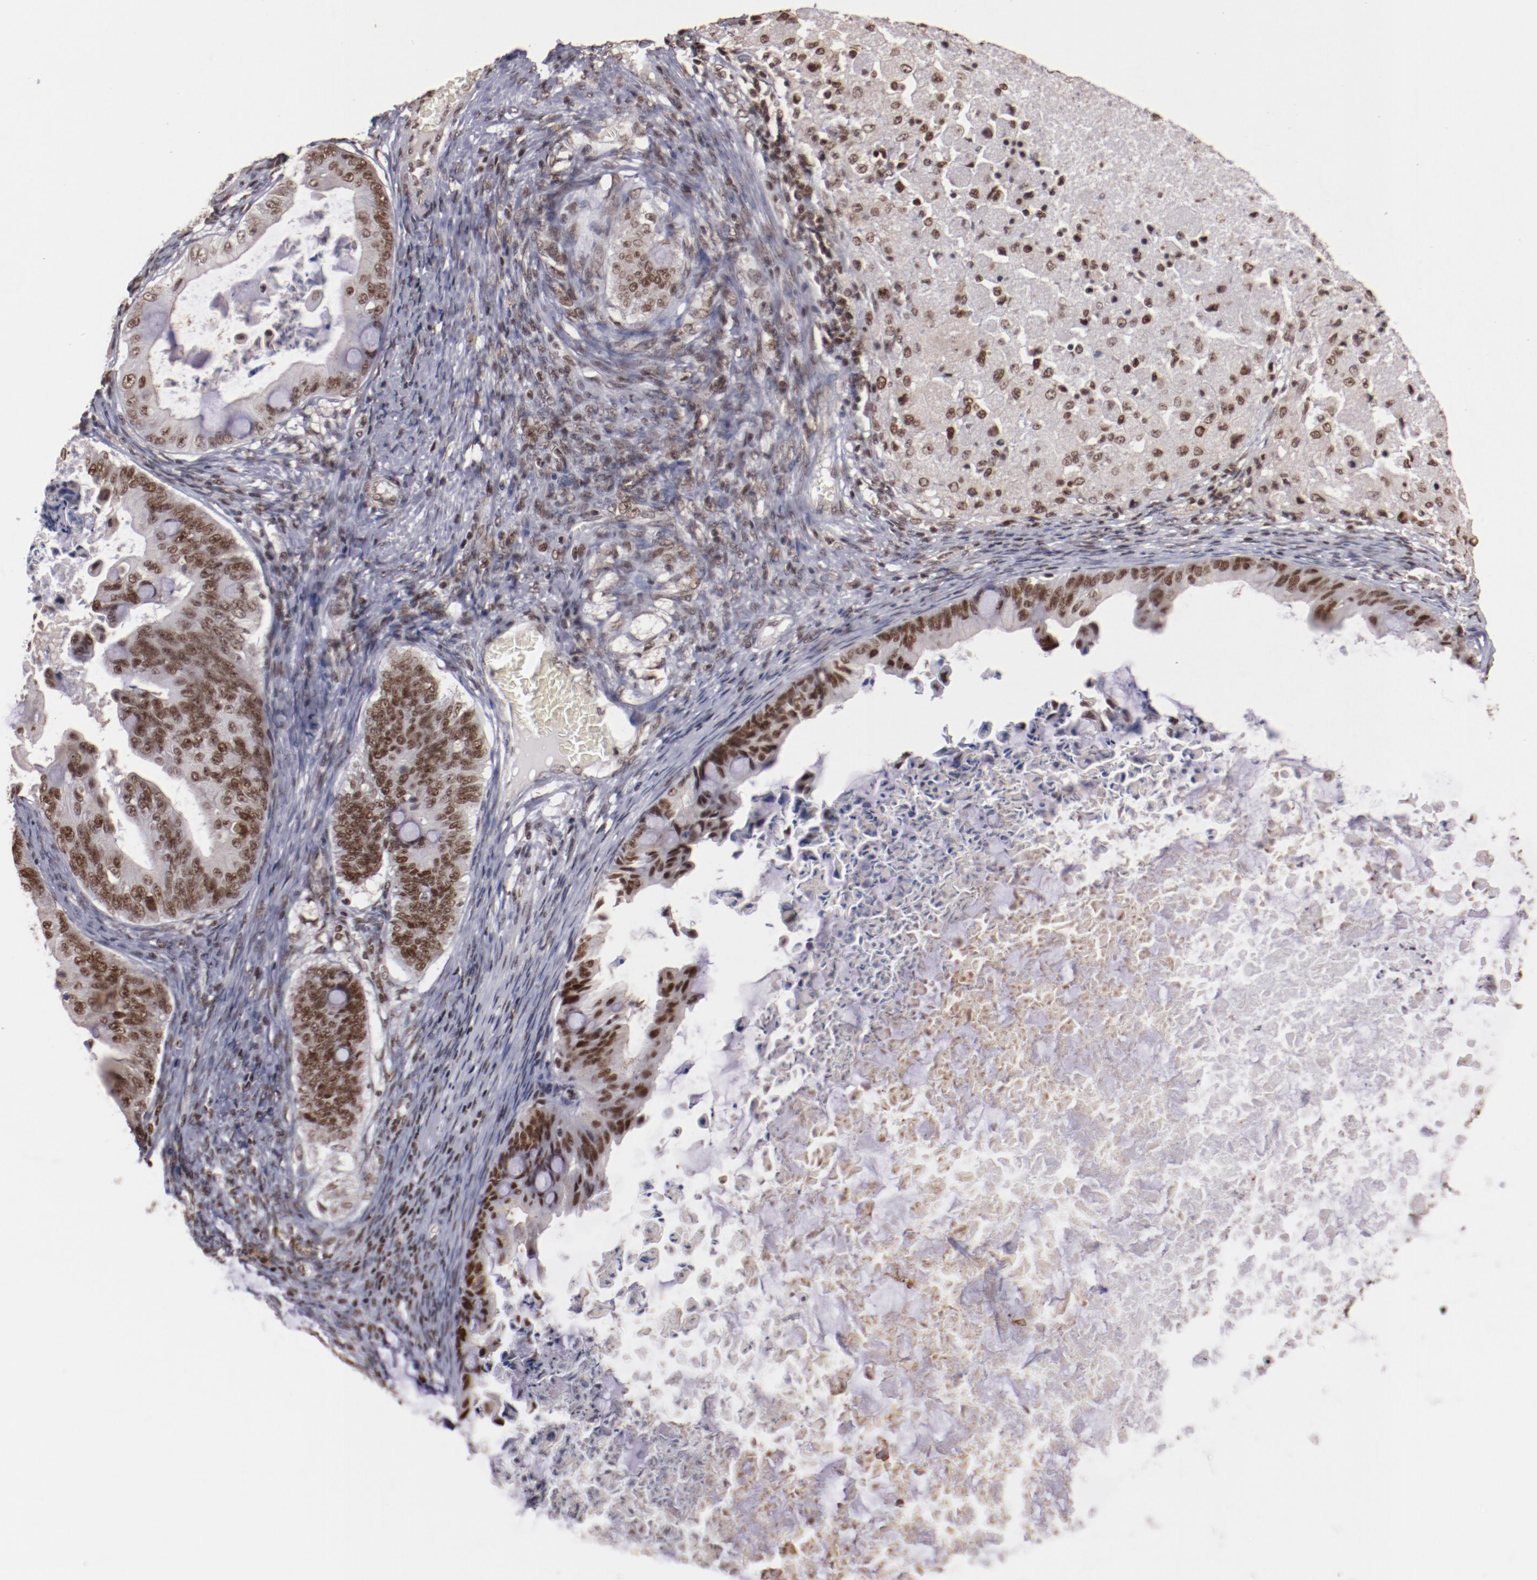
{"staining": {"intensity": "moderate", "quantity": ">75%", "location": "nuclear"}, "tissue": "ovarian cancer", "cell_type": "Tumor cells", "image_type": "cancer", "snomed": [{"axis": "morphology", "description": "Cystadenocarcinoma, mucinous, NOS"}, {"axis": "topography", "description": "Ovary"}], "caption": "The immunohistochemical stain labels moderate nuclear staining in tumor cells of ovarian cancer tissue.", "gene": "STAG2", "patient": {"sex": "female", "age": 37}}